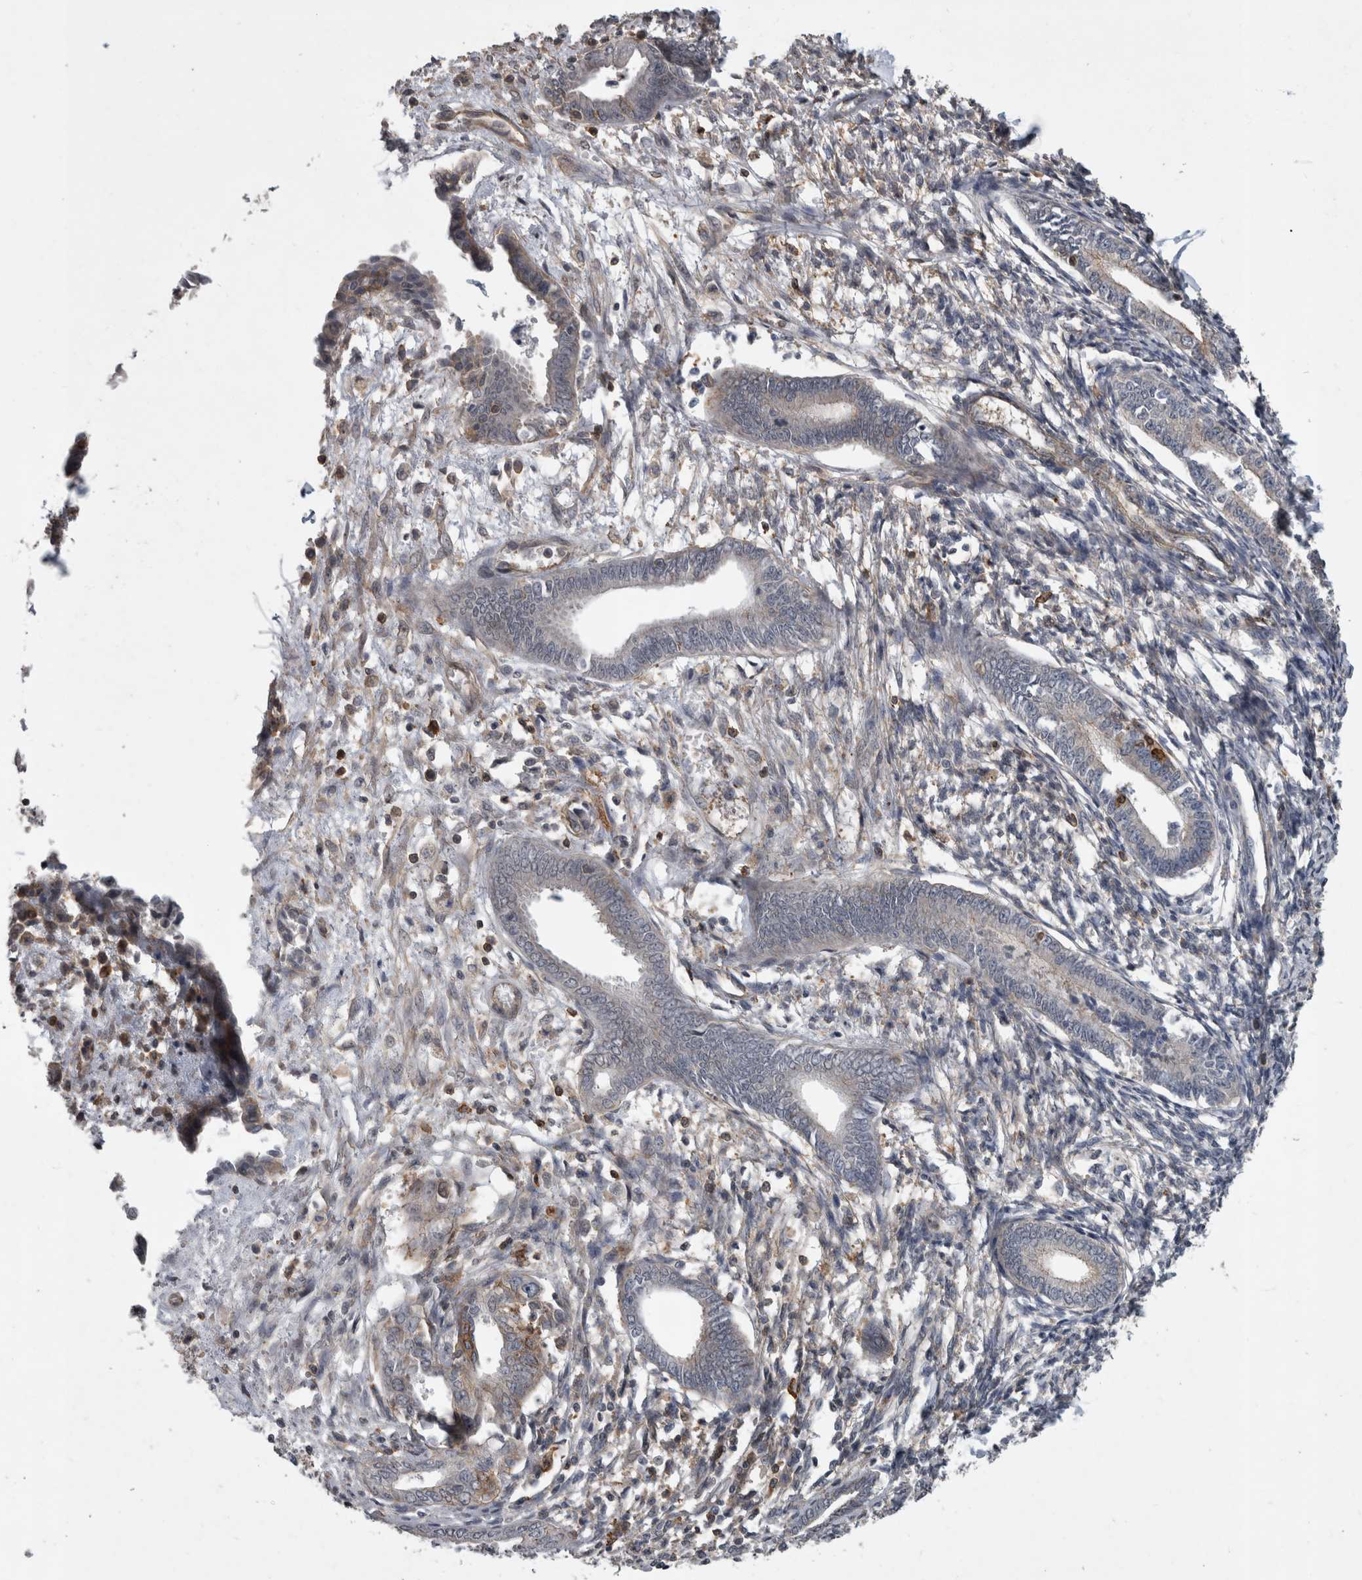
{"staining": {"intensity": "negative", "quantity": "none", "location": "none"}, "tissue": "endometrium", "cell_type": "Cells in endometrial stroma", "image_type": "normal", "snomed": [{"axis": "morphology", "description": "Normal tissue, NOS"}, {"axis": "topography", "description": "Endometrium"}], "caption": "DAB immunohistochemical staining of benign human endometrium reveals no significant expression in cells in endometrial stroma.", "gene": "SPATA48", "patient": {"sex": "female", "age": 56}}